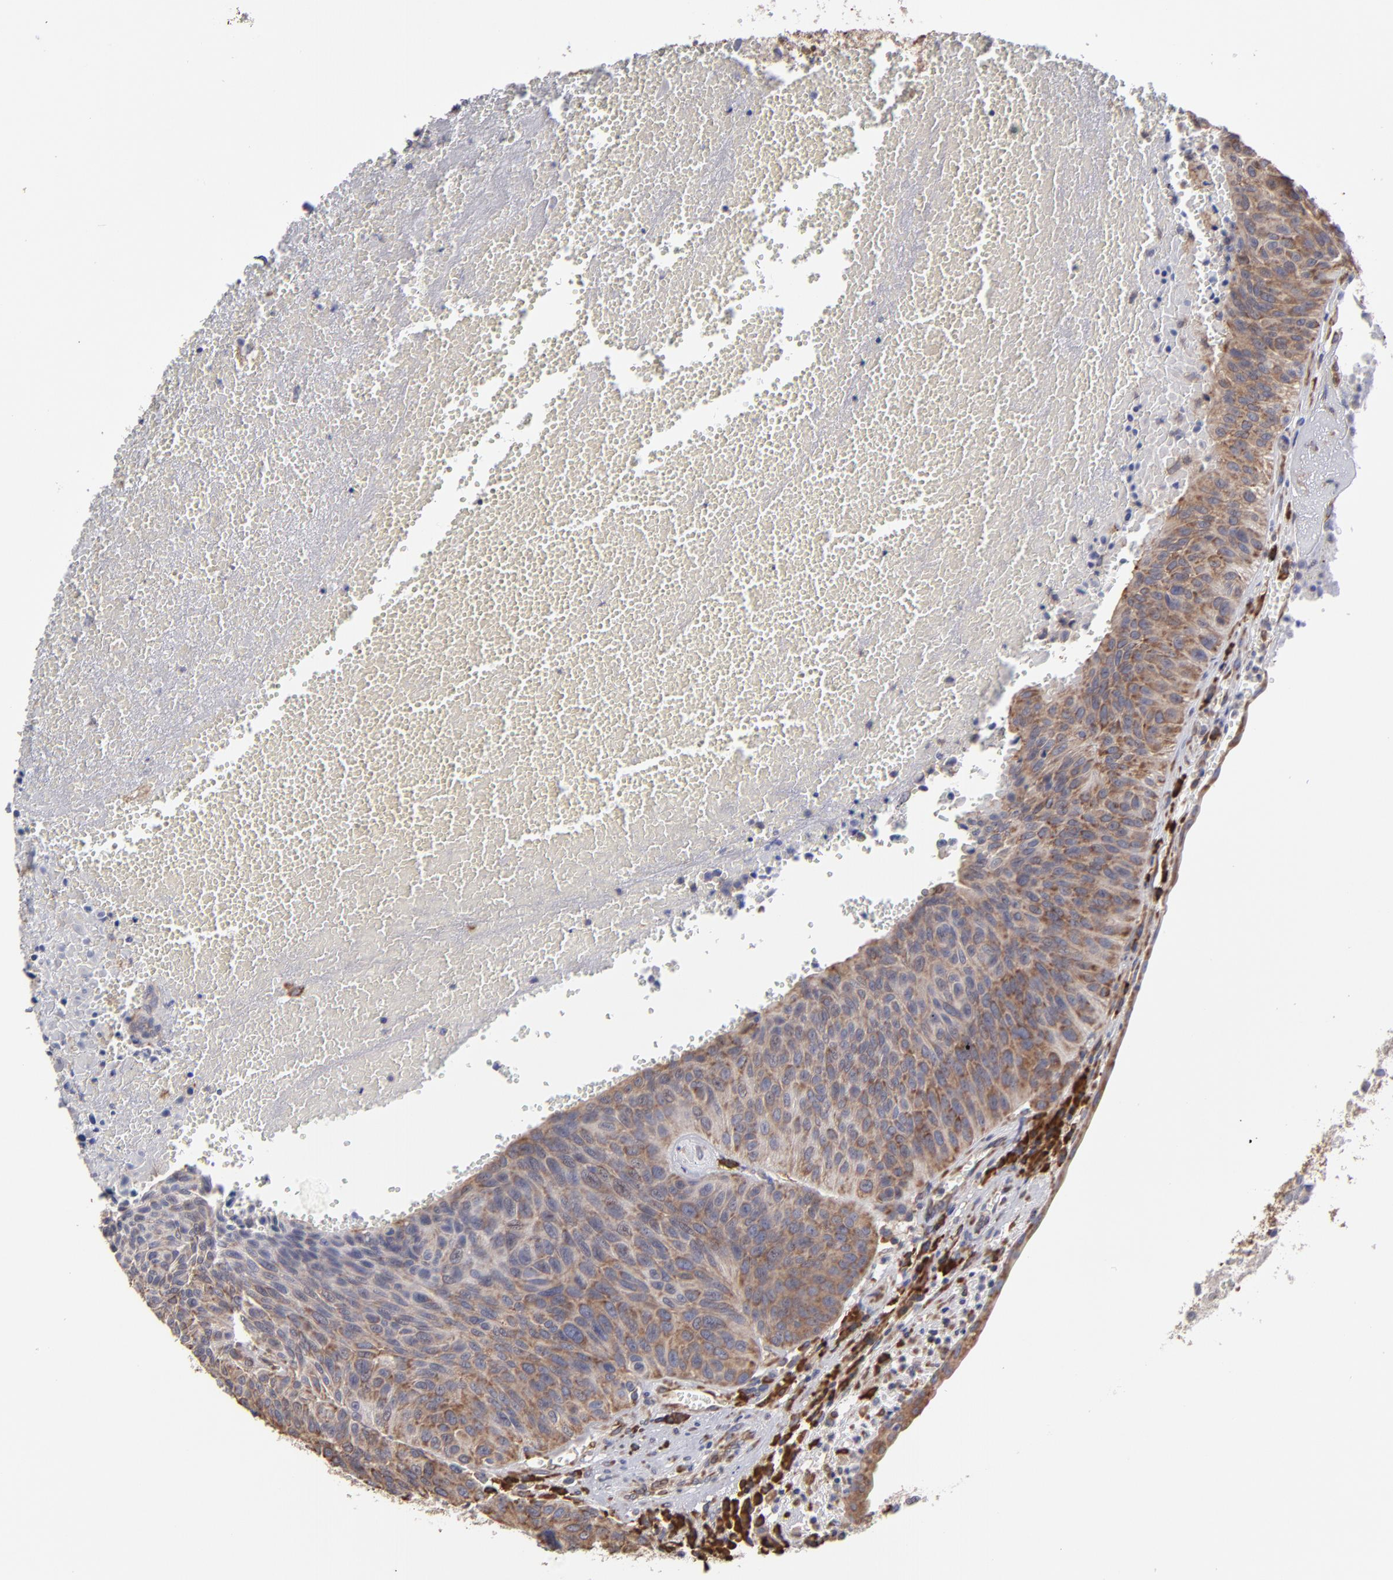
{"staining": {"intensity": "moderate", "quantity": ">75%", "location": "cytoplasmic/membranous"}, "tissue": "urothelial cancer", "cell_type": "Tumor cells", "image_type": "cancer", "snomed": [{"axis": "morphology", "description": "Urothelial carcinoma, High grade"}, {"axis": "topography", "description": "Urinary bladder"}], "caption": "Urothelial cancer tissue reveals moderate cytoplasmic/membranous staining in approximately >75% of tumor cells, visualized by immunohistochemistry.", "gene": "SND1", "patient": {"sex": "male", "age": 66}}